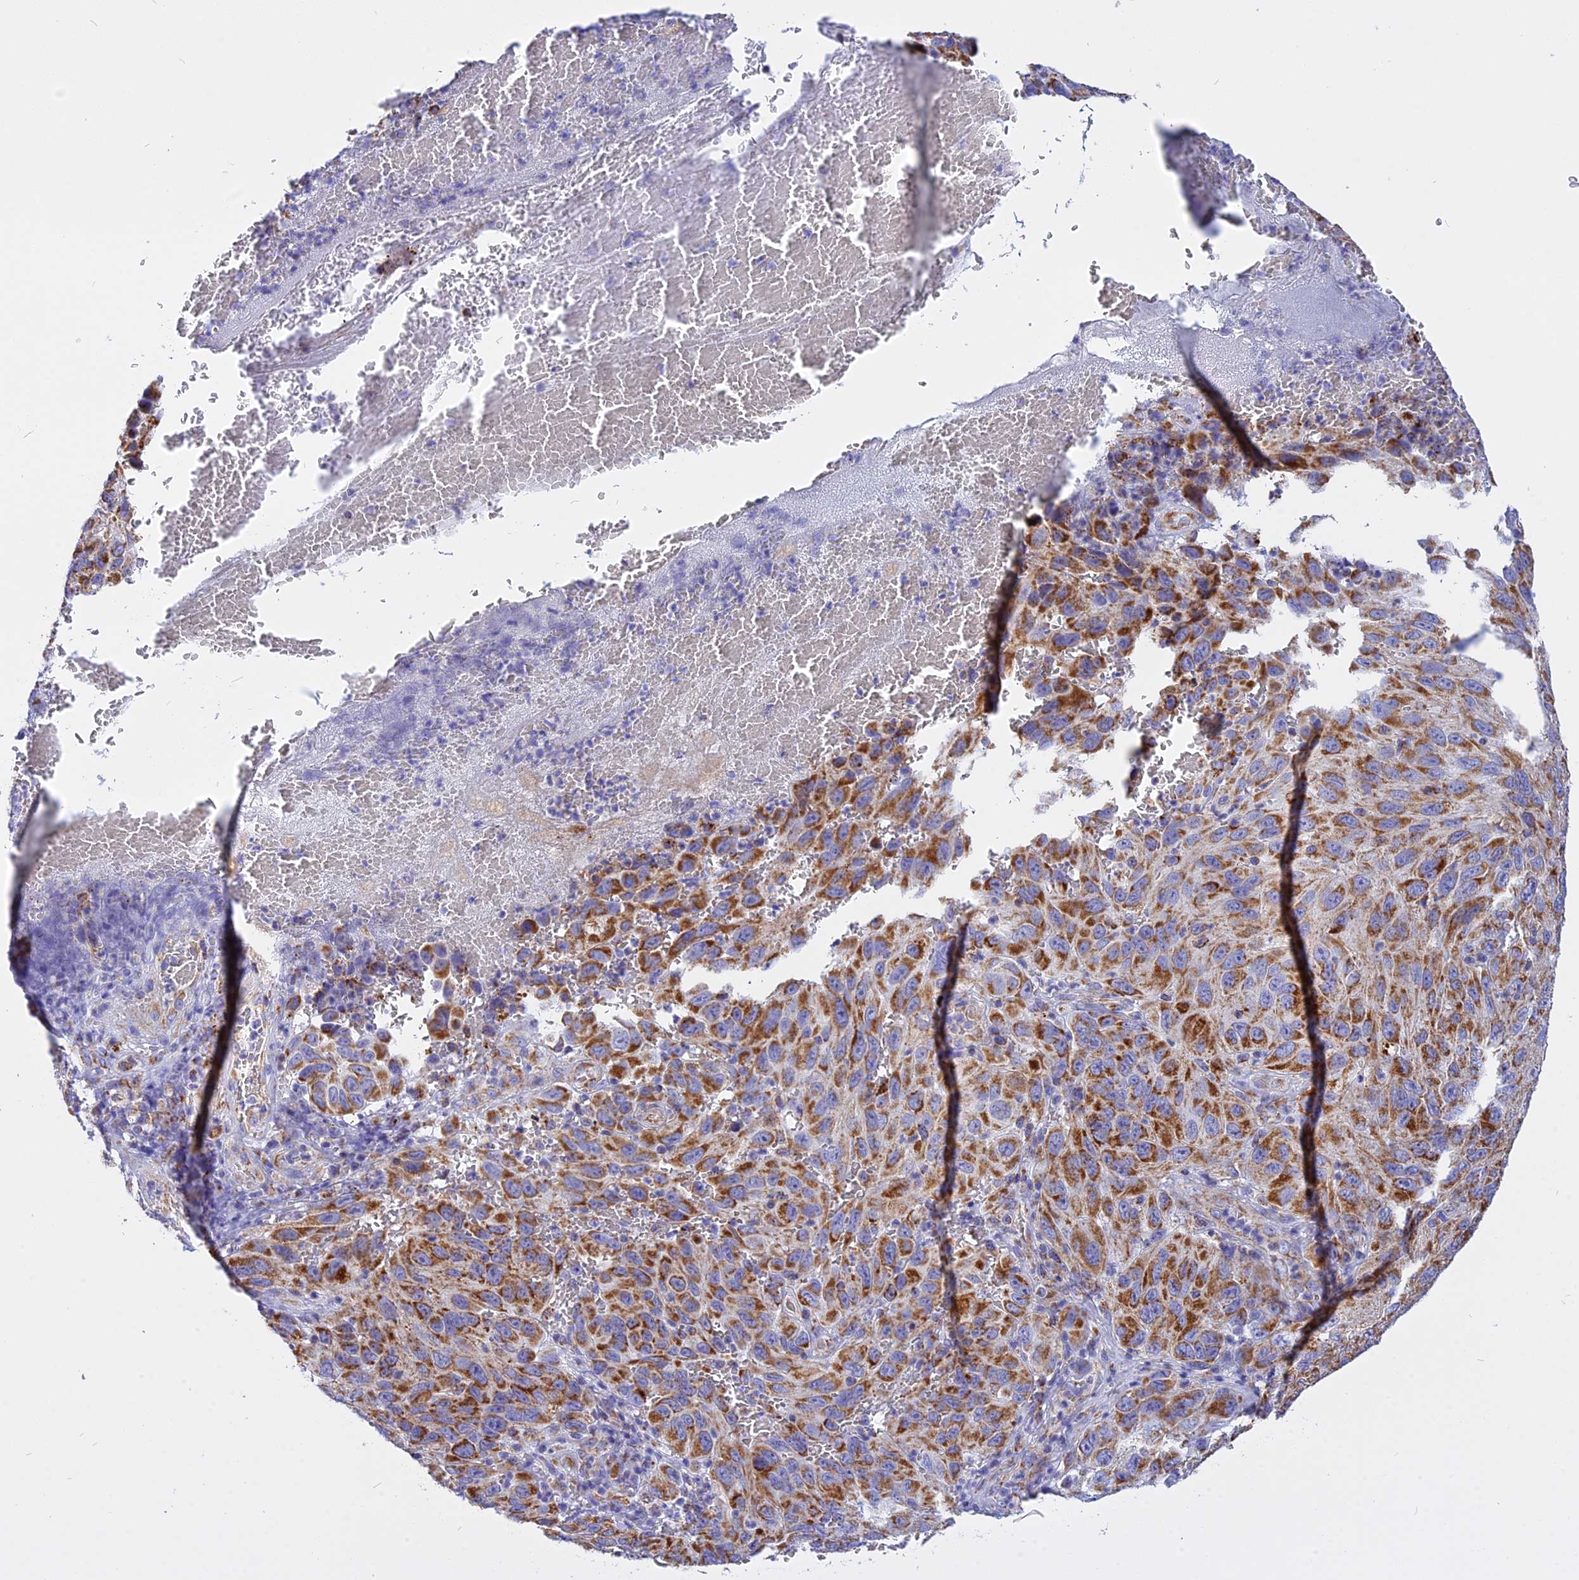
{"staining": {"intensity": "strong", "quantity": ">75%", "location": "cytoplasmic/membranous"}, "tissue": "melanoma", "cell_type": "Tumor cells", "image_type": "cancer", "snomed": [{"axis": "morphology", "description": "Normal tissue, NOS"}, {"axis": "morphology", "description": "Malignant melanoma, NOS"}, {"axis": "topography", "description": "Skin"}], "caption": "A high-resolution micrograph shows immunohistochemistry (IHC) staining of melanoma, which displays strong cytoplasmic/membranous positivity in approximately >75% of tumor cells.", "gene": "VDAC2", "patient": {"sex": "female", "age": 96}}